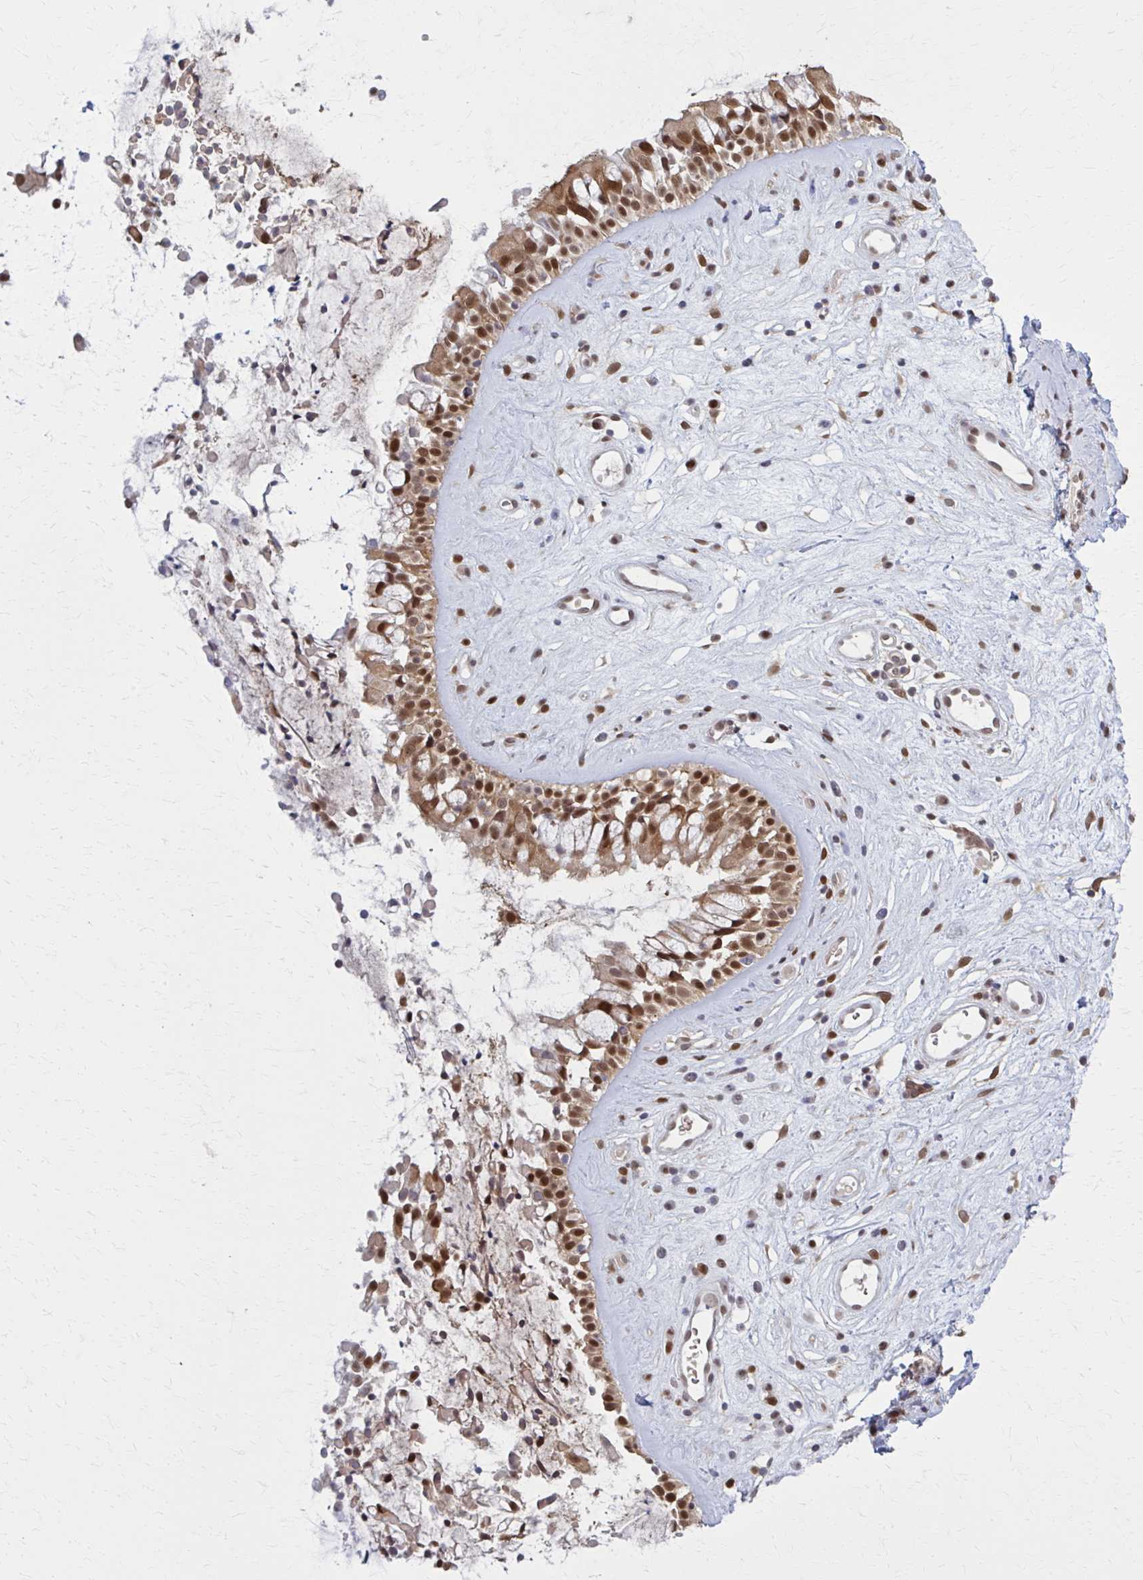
{"staining": {"intensity": "moderate", "quantity": ">75%", "location": "cytoplasmic/membranous,nuclear"}, "tissue": "nasopharynx", "cell_type": "Respiratory epithelial cells", "image_type": "normal", "snomed": [{"axis": "morphology", "description": "Normal tissue, NOS"}, {"axis": "topography", "description": "Nasopharynx"}], "caption": "About >75% of respiratory epithelial cells in benign human nasopharynx exhibit moderate cytoplasmic/membranous,nuclear protein expression as visualized by brown immunohistochemical staining.", "gene": "MDH1", "patient": {"sex": "male", "age": 32}}